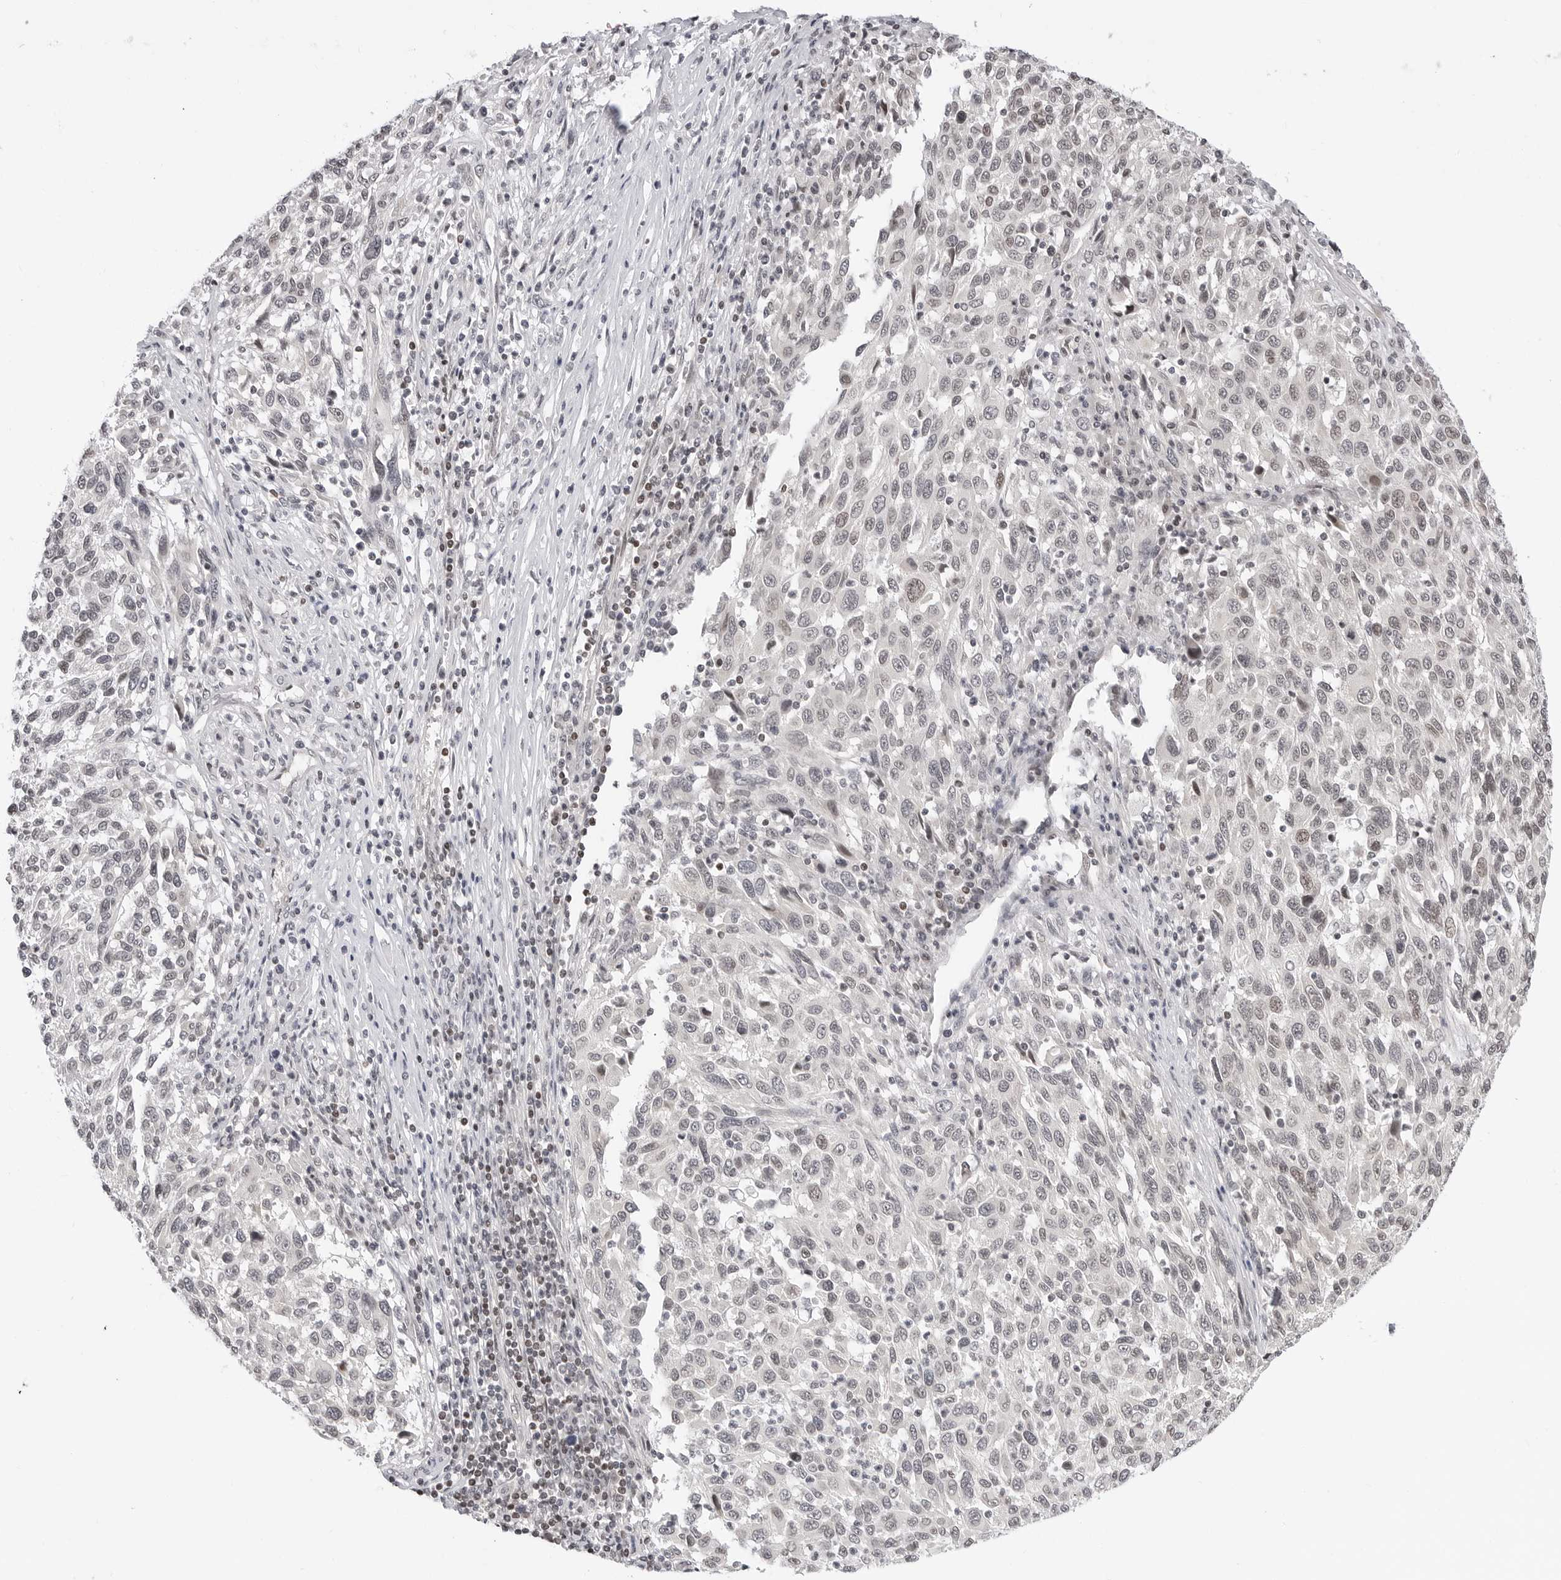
{"staining": {"intensity": "negative", "quantity": "none", "location": "none"}, "tissue": "melanoma", "cell_type": "Tumor cells", "image_type": "cancer", "snomed": [{"axis": "morphology", "description": "Malignant melanoma, Metastatic site"}, {"axis": "topography", "description": "Lymph node"}], "caption": "The immunohistochemistry photomicrograph has no significant positivity in tumor cells of malignant melanoma (metastatic site) tissue.", "gene": "C8orf33", "patient": {"sex": "male", "age": 61}}